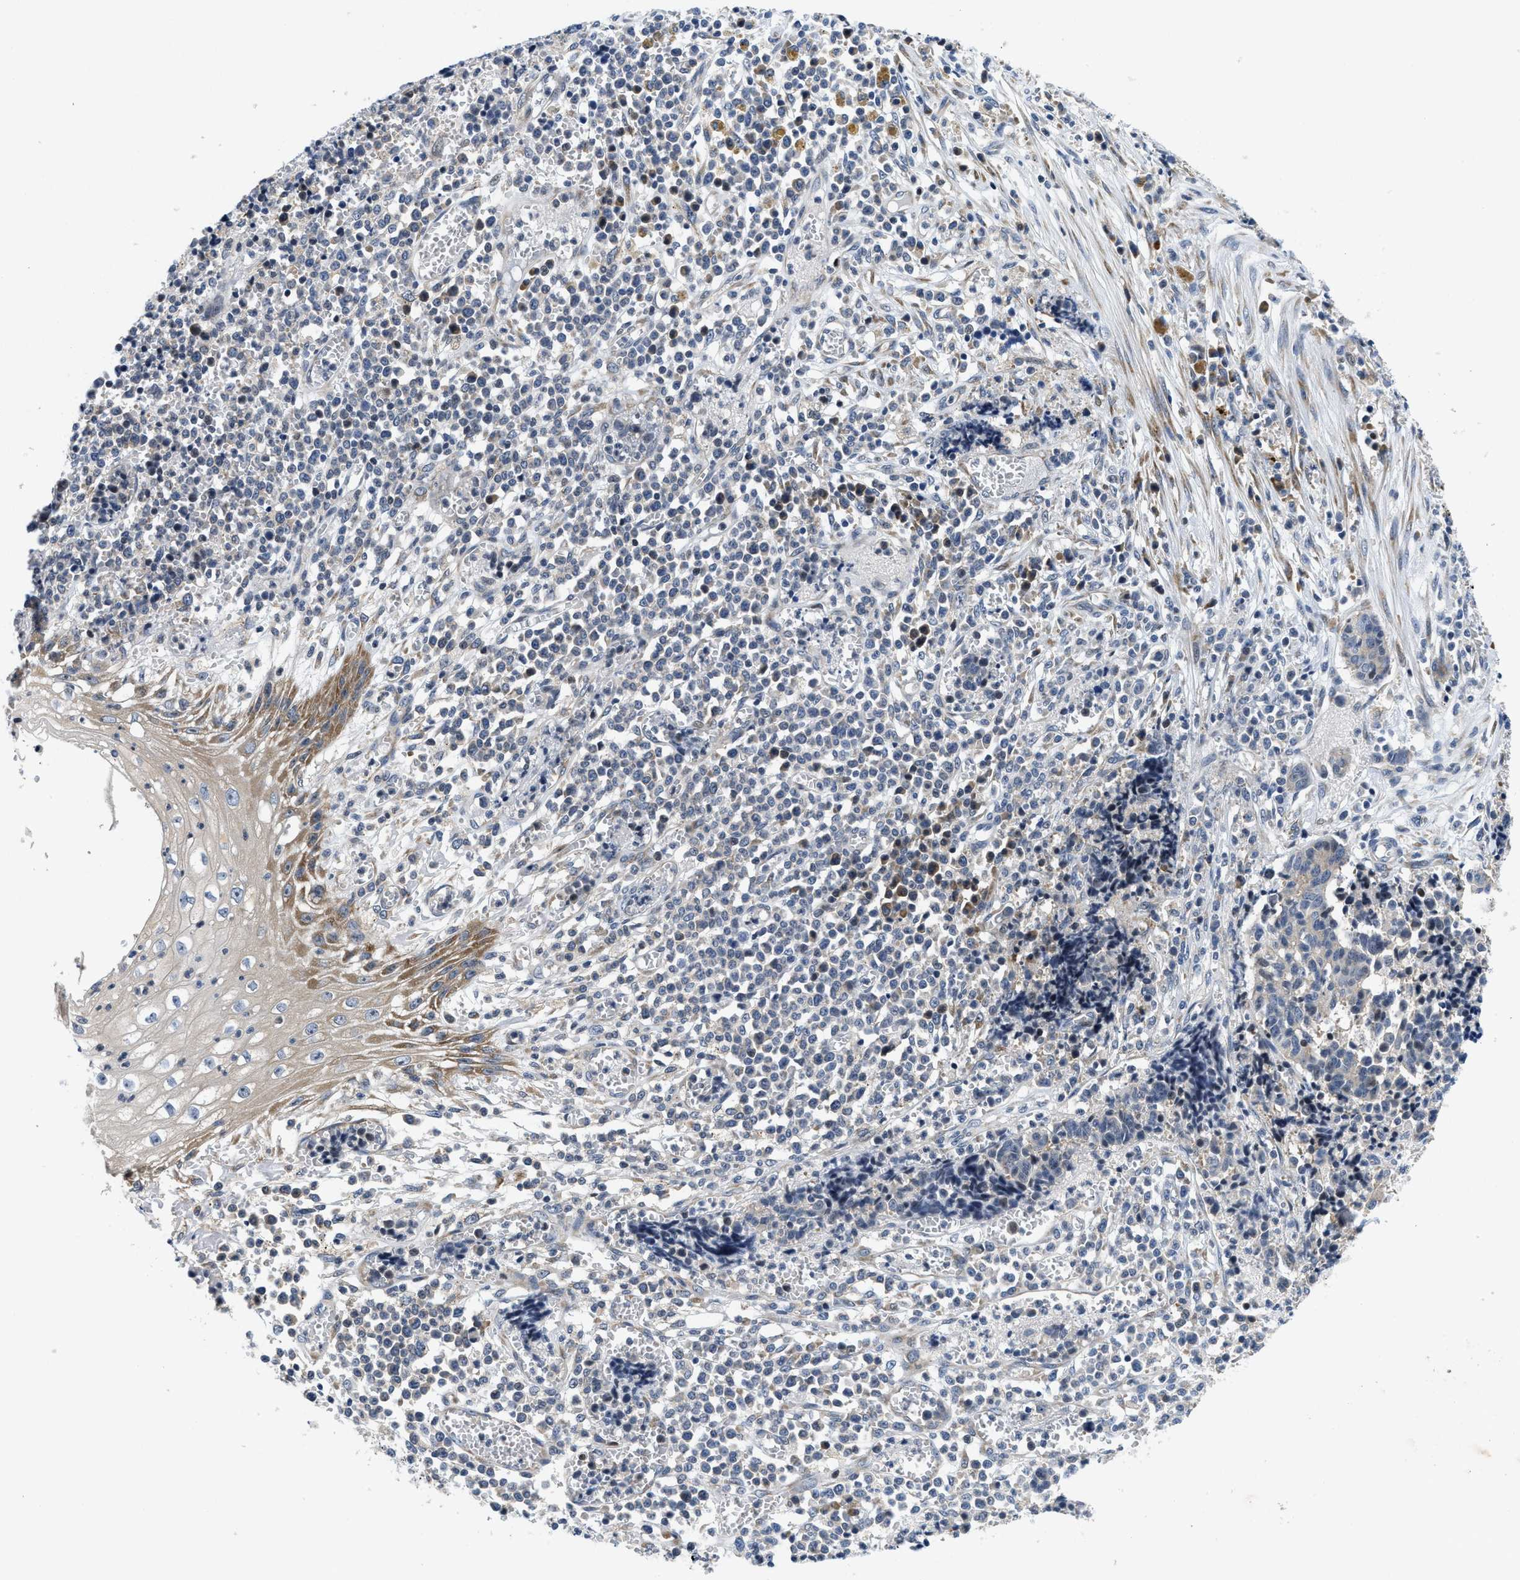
{"staining": {"intensity": "negative", "quantity": "none", "location": "none"}, "tissue": "cervical cancer", "cell_type": "Tumor cells", "image_type": "cancer", "snomed": [{"axis": "morphology", "description": "Squamous cell carcinoma, NOS"}, {"axis": "topography", "description": "Cervix"}], "caption": "Protein analysis of squamous cell carcinoma (cervical) displays no significant expression in tumor cells. (DAB IHC visualized using brightfield microscopy, high magnification).", "gene": "IKBKE", "patient": {"sex": "female", "age": 35}}